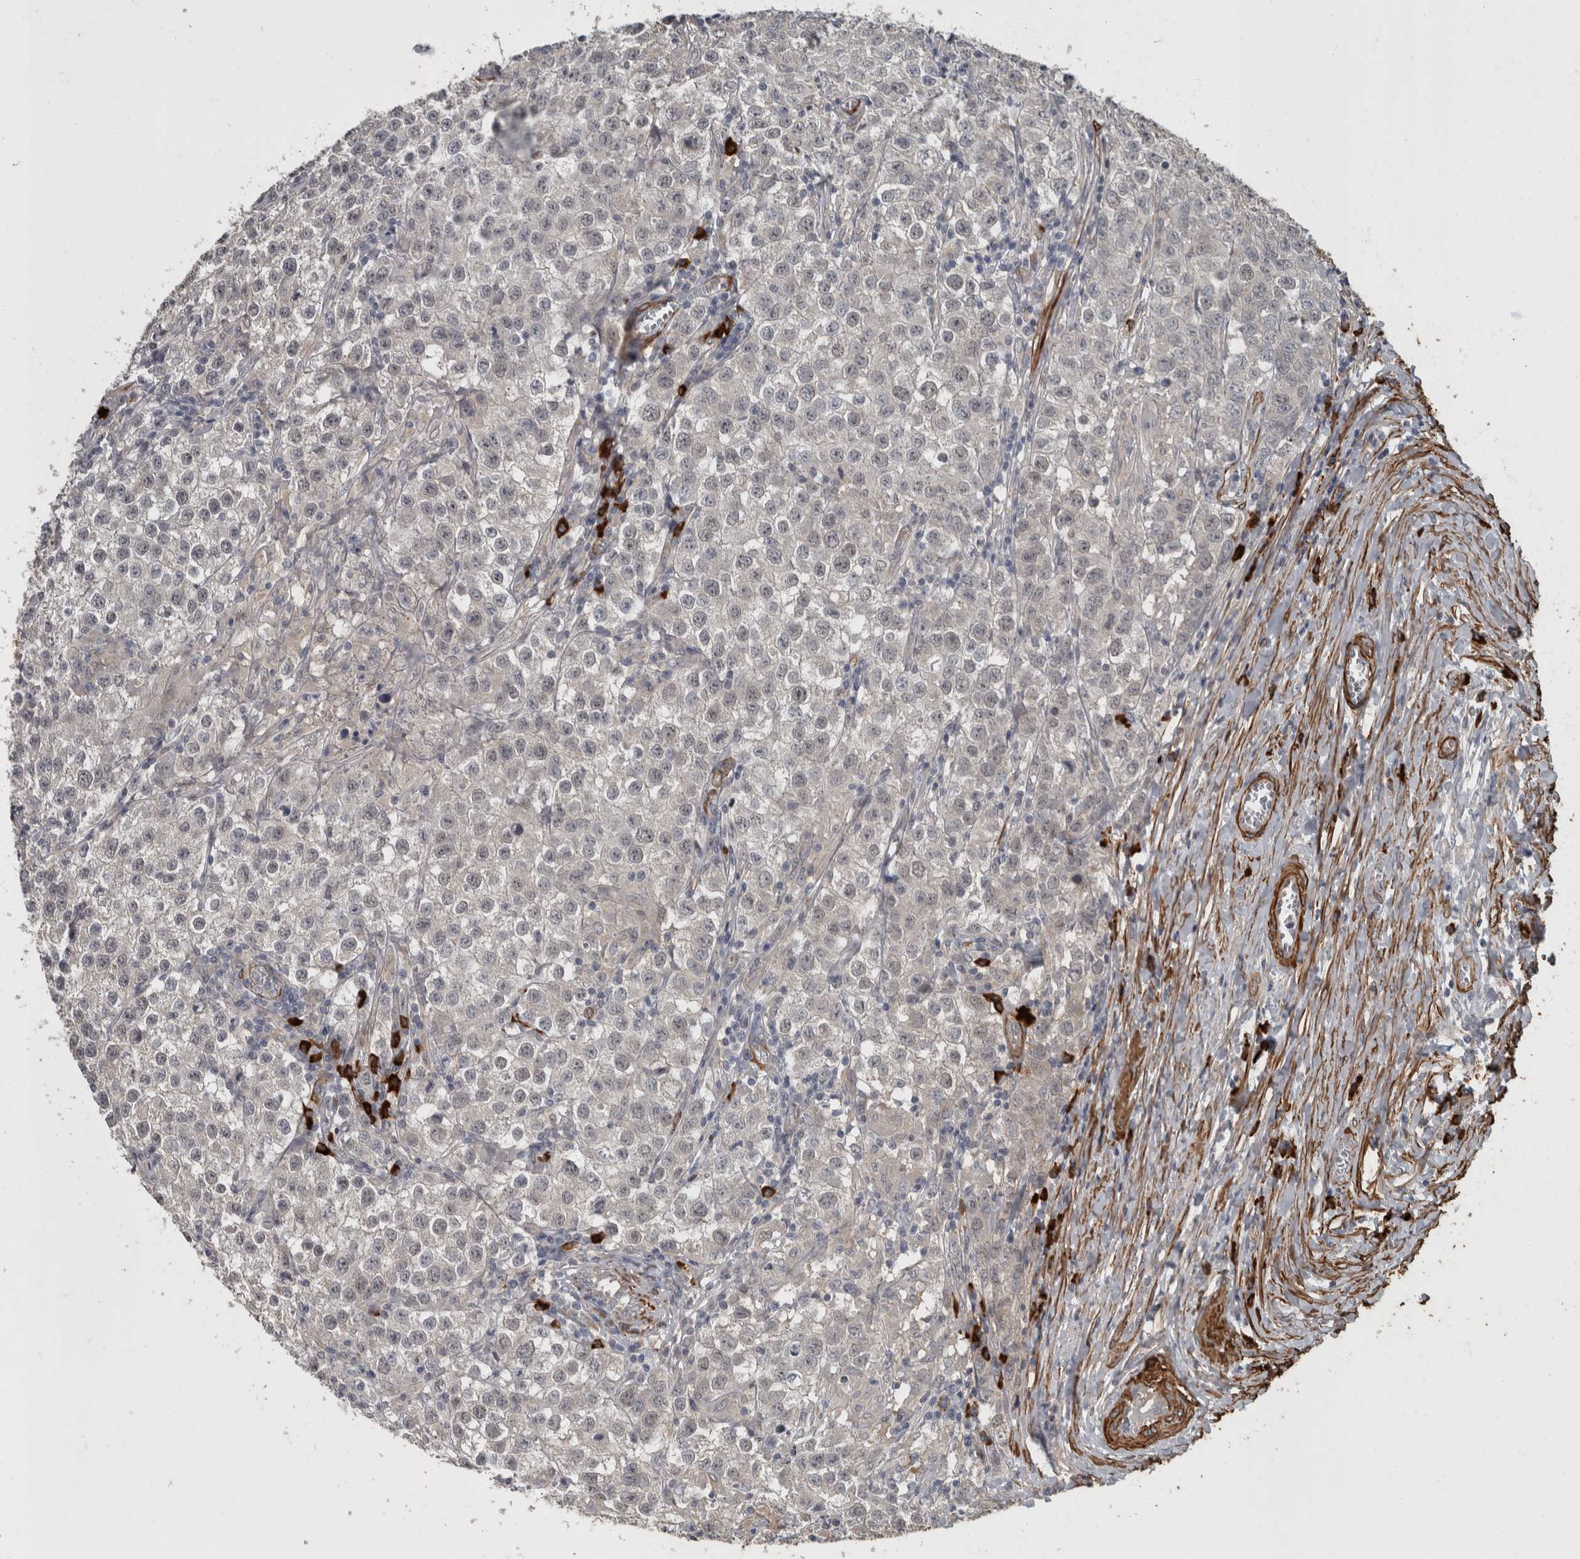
{"staining": {"intensity": "negative", "quantity": "none", "location": "none"}, "tissue": "testis cancer", "cell_type": "Tumor cells", "image_type": "cancer", "snomed": [{"axis": "morphology", "description": "Seminoma, NOS"}, {"axis": "morphology", "description": "Carcinoma, Embryonal, NOS"}, {"axis": "topography", "description": "Testis"}], "caption": "The photomicrograph displays no staining of tumor cells in seminoma (testis). (Stains: DAB immunohistochemistry with hematoxylin counter stain, Microscopy: brightfield microscopy at high magnification).", "gene": "MASTL", "patient": {"sex": "male", "age": 43}}